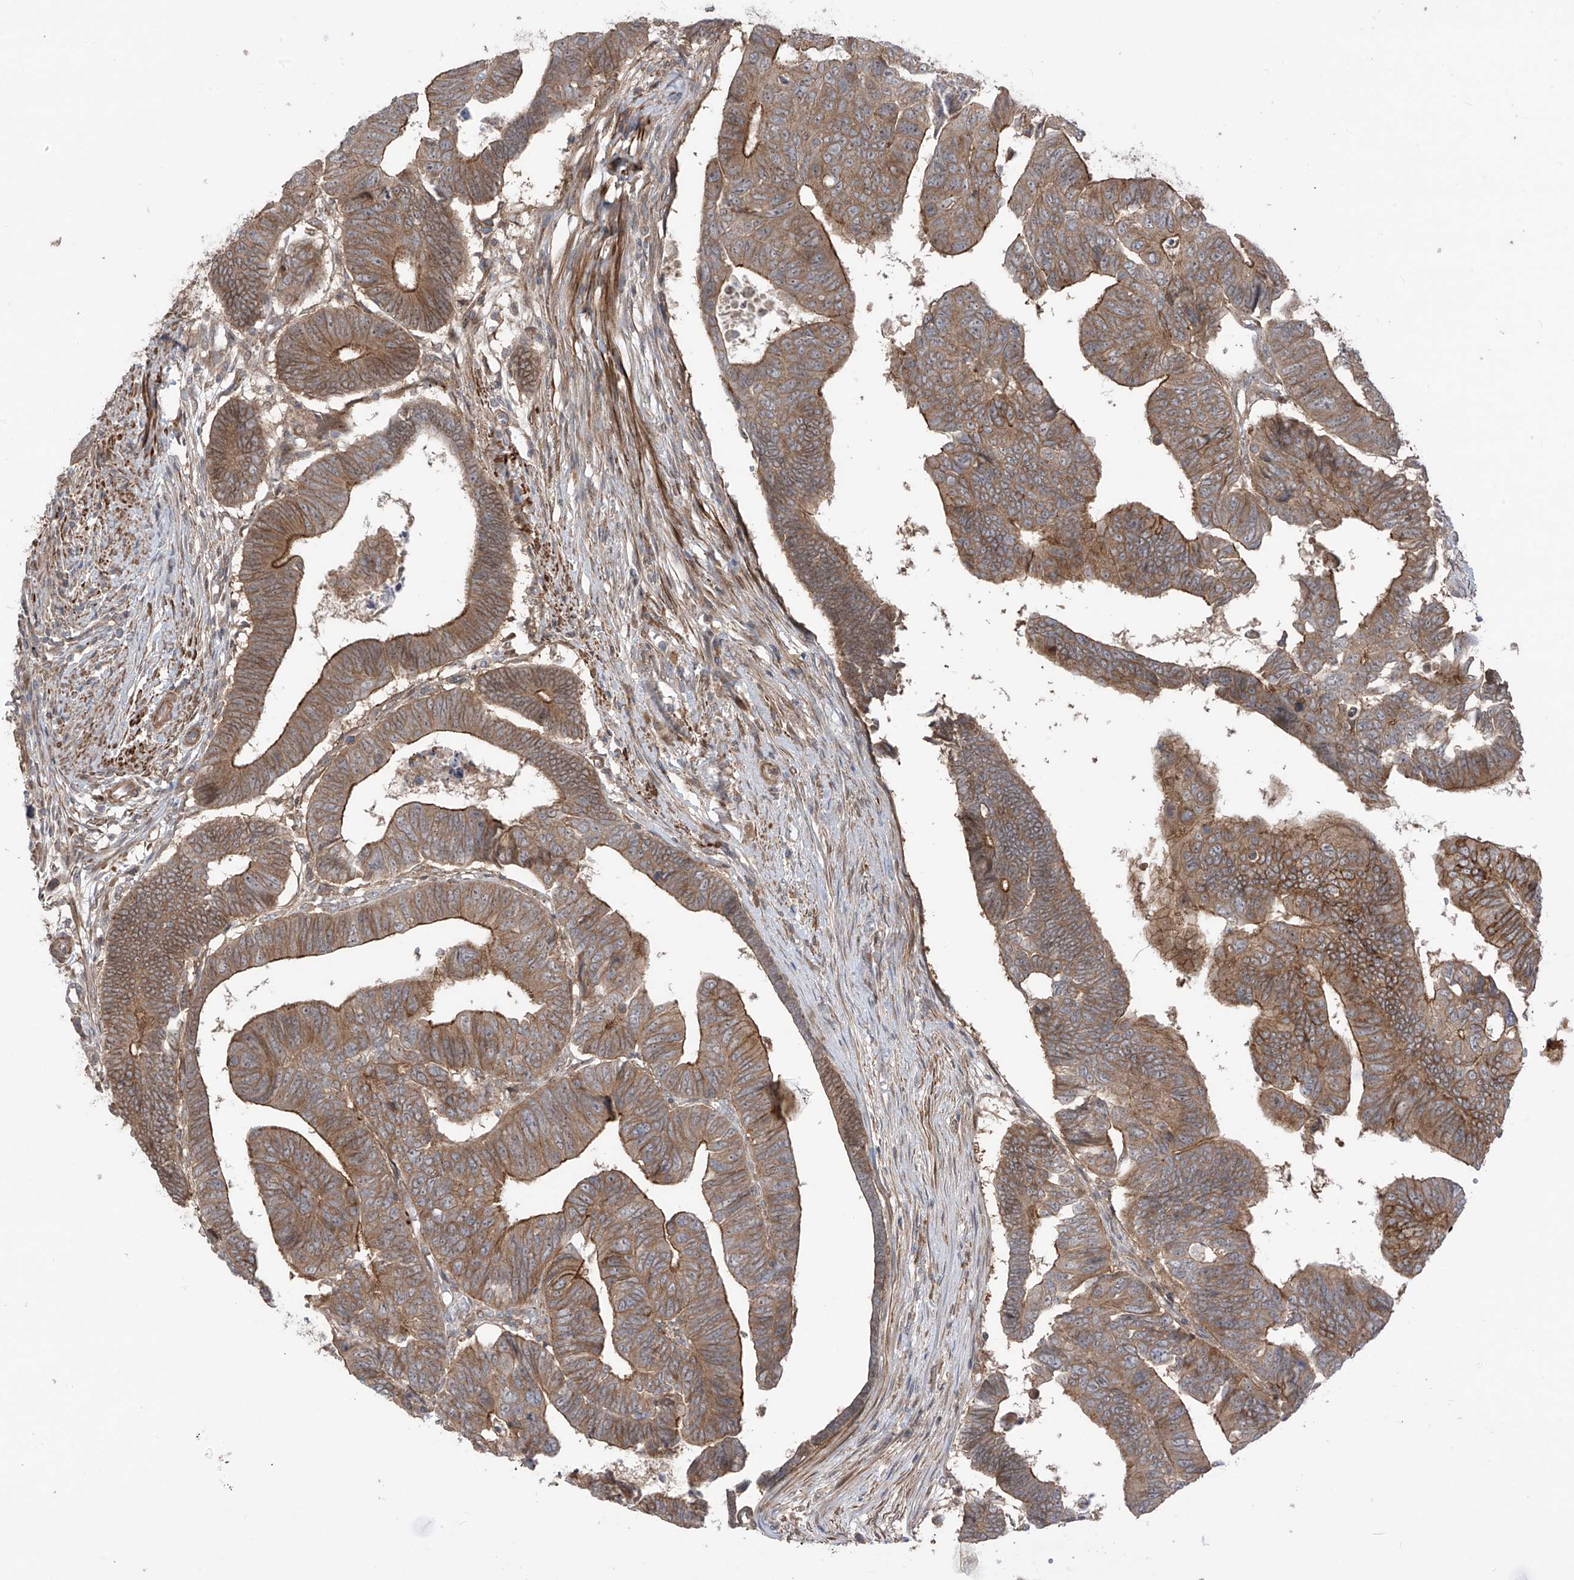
{"staining": {"intensity": "moderate", "quantity": ">75%", "location": "cytoplasmic/membranous"}, "tissue": "colorectal cancer", "cell_type": "Tumor cells", "image_type": "cancer", "snomed": [{"axis": "morphology", "description": "Adenocarcinoma, NOS"}, {"axis": "topography", "description": "Rectum"}], "caption": "DAB (3,3'-diaminobenzidine) immunohistochemical staining of colorectal cancer reveals moderate cytoplasmic/membranous protein expression in approximately >75% of tumor cells.", "gene": "LRRC74A", "patient": {"sex": "female", "age": 65}}